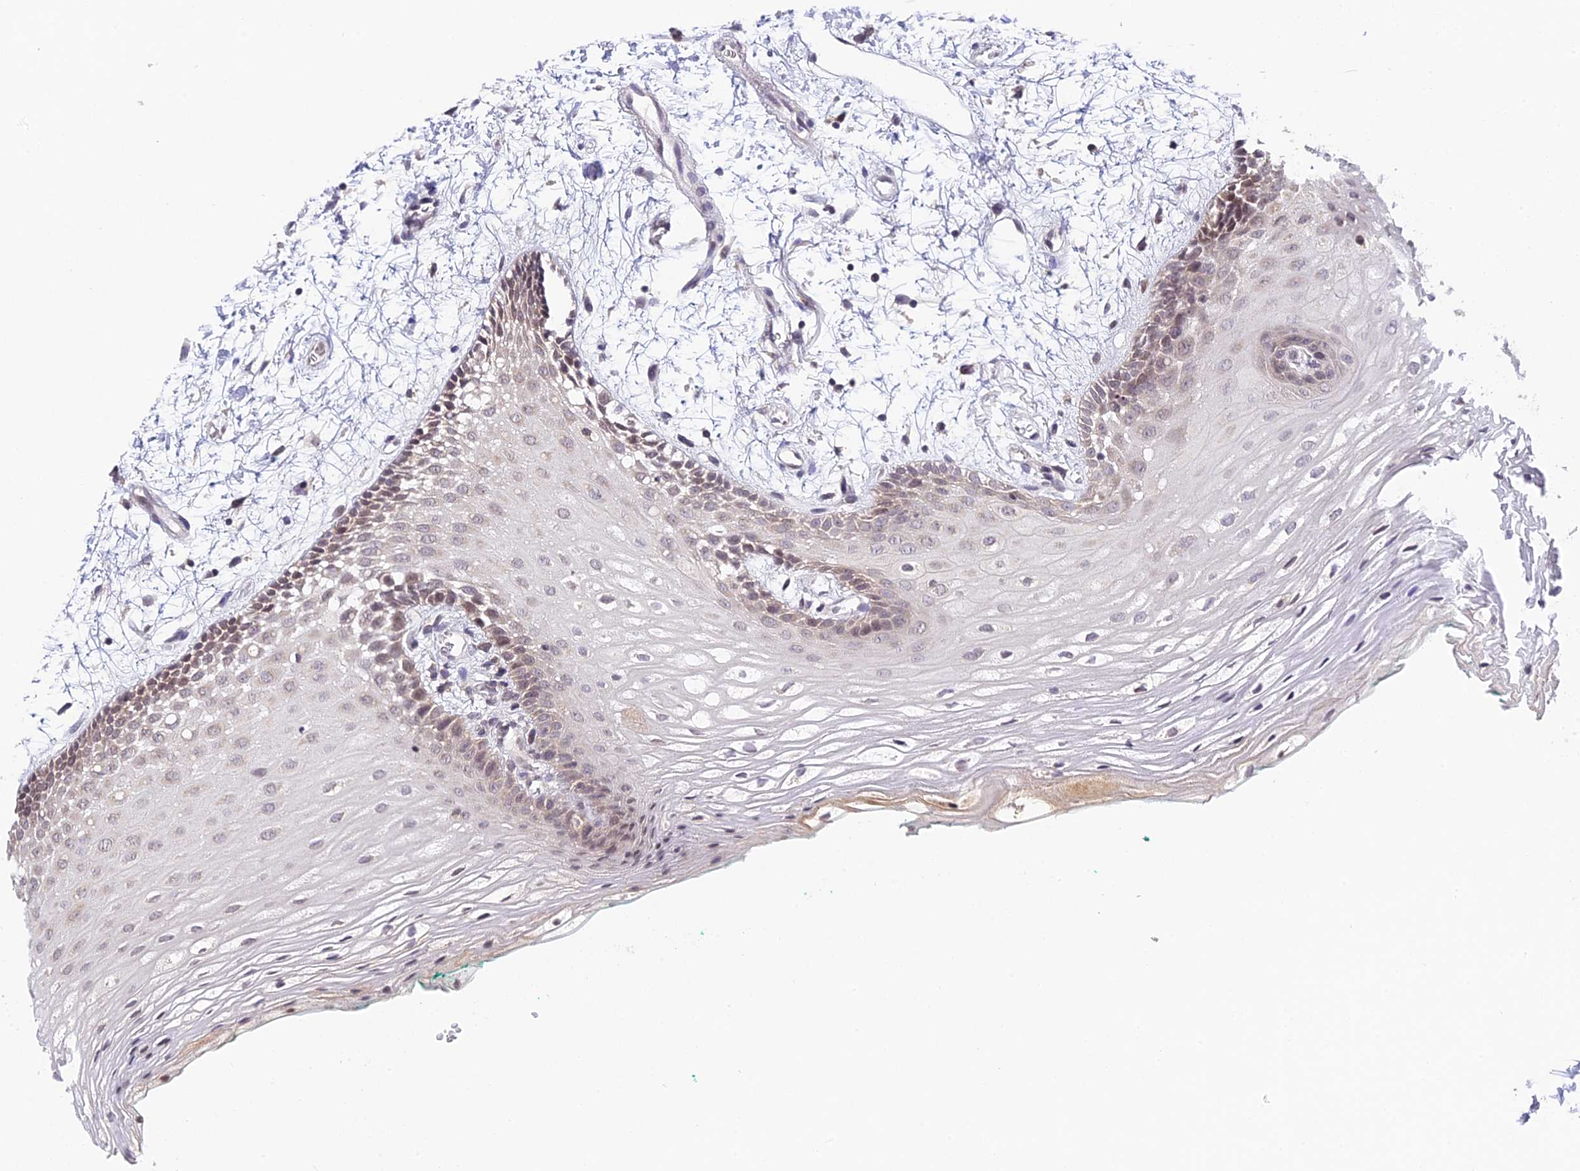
{"staining": {"intensity": "weak", "quantity": "<25%", "location": "cytoplasmic/membranous,nuclear"}, "tissue": "oral mucosa", "cell_type": "Squamous epithelial cells", "image_type": "normal", "snomed": [{"axis": "morphology", "description": "Normal tissue, NOS"}, {"axis": "topography", "description": "Skeletal muscle"}, {"axis": "topography", "description": "Oral tissue"}, {"axis": "topography", "description": "Peripheral nerve tissue"}], "caption": "This image is of unremarkable oral mucosa stained with immunohistochemistry (IHC) to label a protein in brown with the nuclei are counter-stained blue. There is no expression in squamous epithelial cells.", "gene": "TEKT1", "patient": {"sex": "female", "age": 84}}